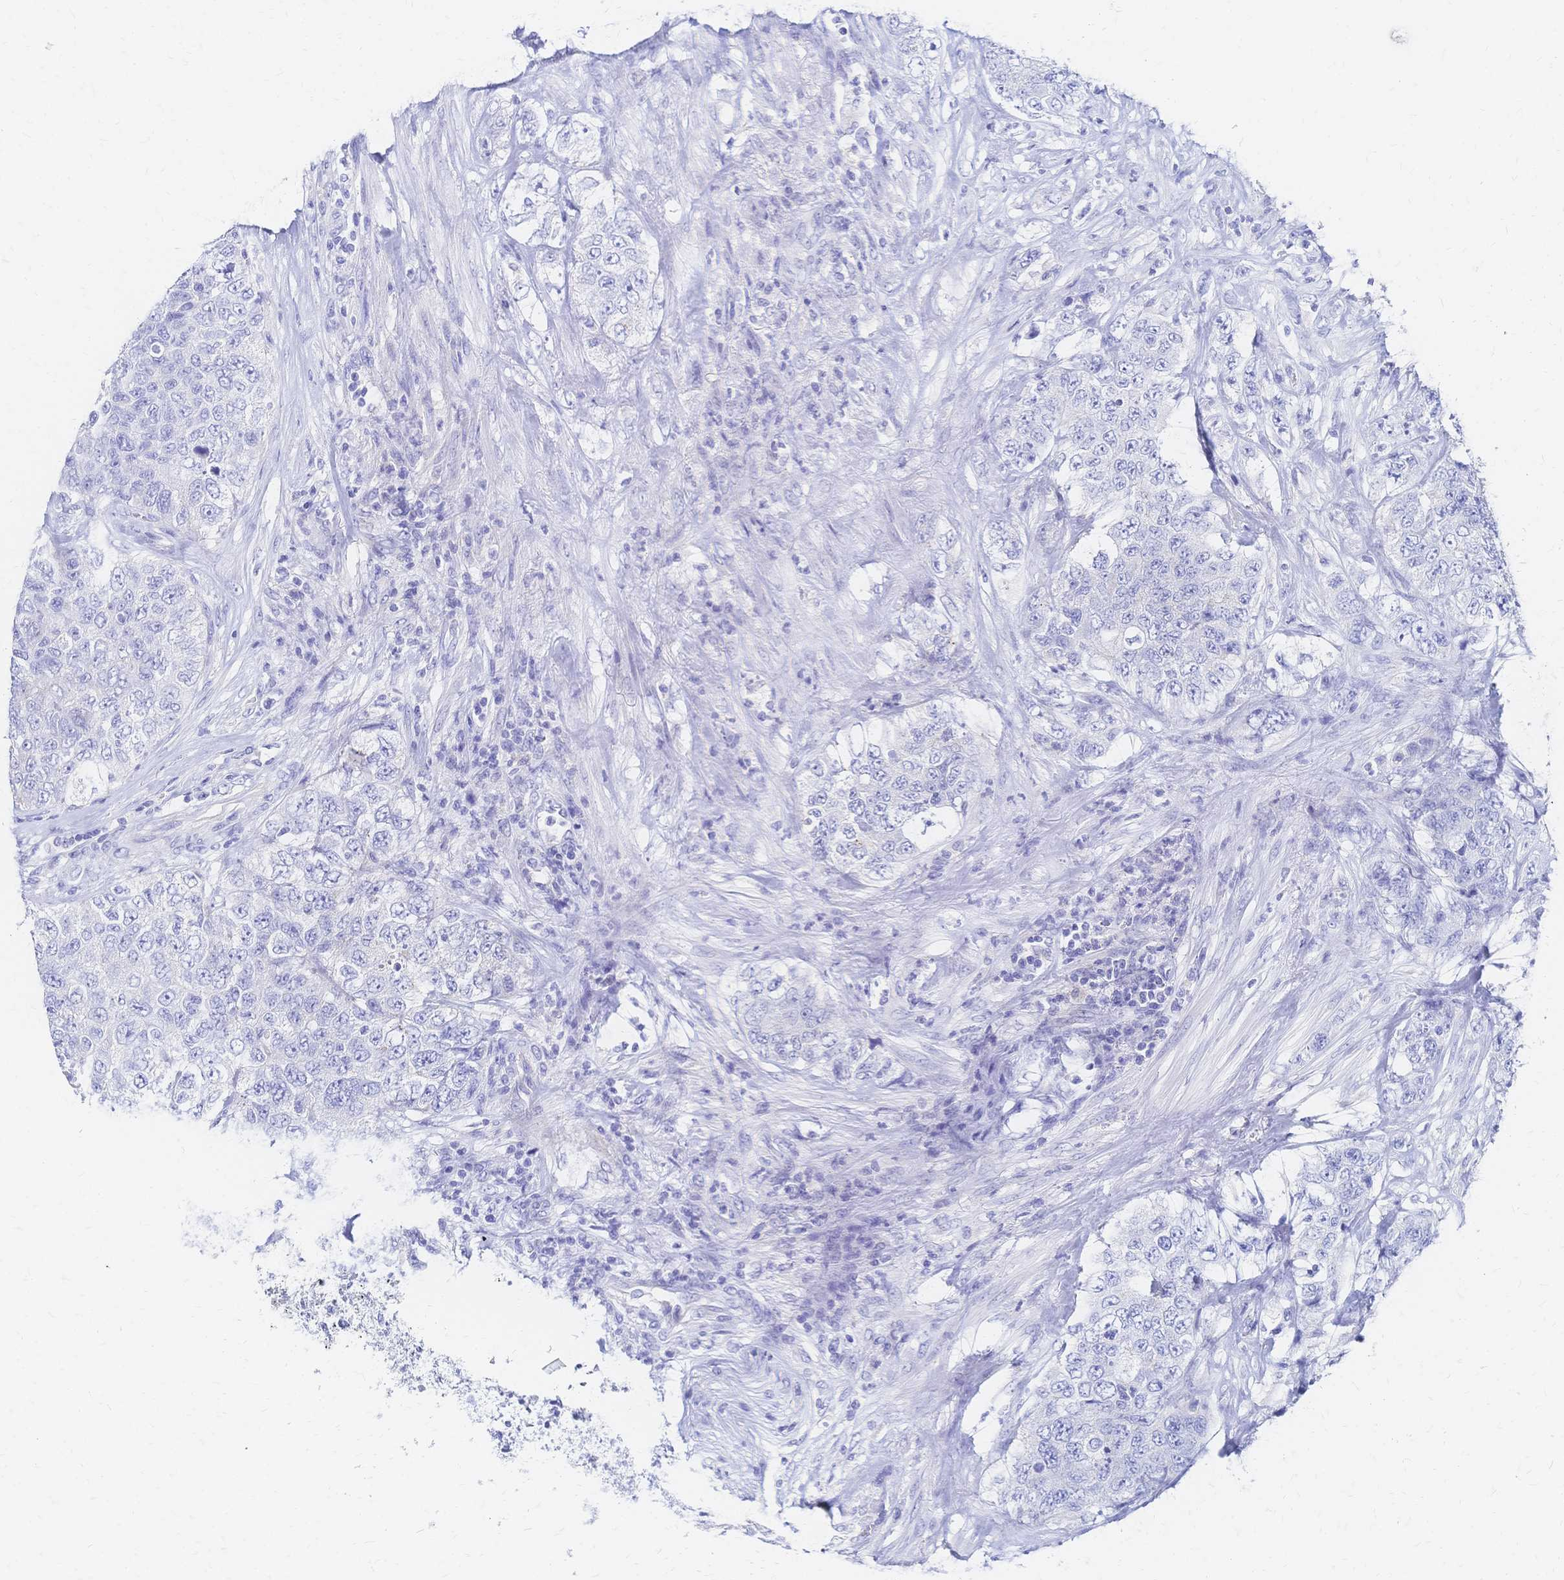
{"staining": {"intensity": "negative", "quantity": "none", "location": "none"}, "tissue": "urothelial cancer", "cell_type": "Tumor cells", "image_type": "cancer", "snomed": [{"axis": "morphology", "description": "Urothelial carcinoma, High grade"}, {"axis": "topography", "description": "Urinary bladder"}], "caption": "DAB (3,3'-diaminobenzidine) immunohistochemical staining of human urothelial carcinoma (high-grade) demonstrates no significant staining in tumor cells.", "gene": "SLC5A1", "patient": {"sex": "female", "age": 78}}